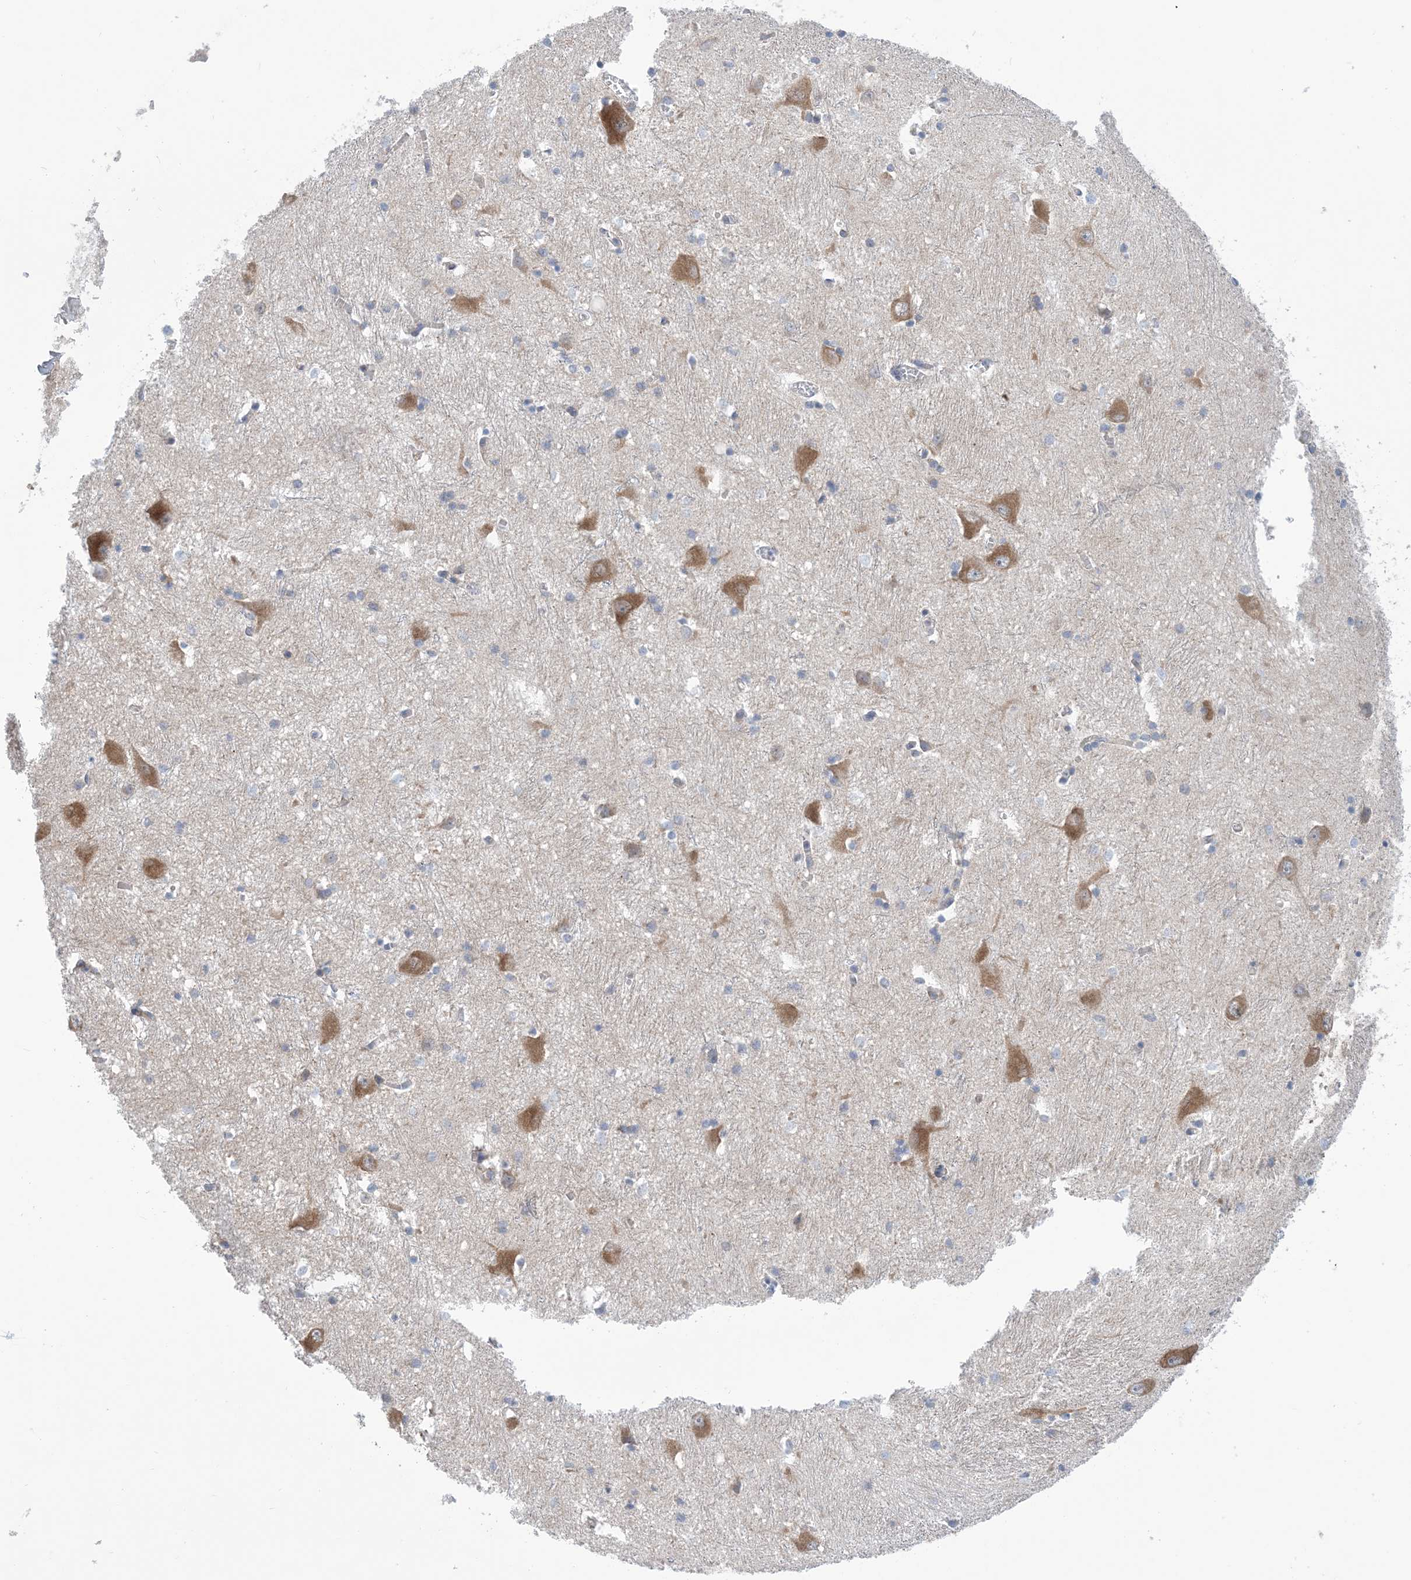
{"staining": {"intensity": "negative", "quantity": "none", "location": "none"}, "tissue": "caudate", "cell_type": "Glial cells", "image_type": "normal", "snomed": [{"axis": "morphology", "description": "Normal tissue, NOS"}, {"axis": "topography", "description": "Lateral ventricle wall"}], "caption": "High power microscopy image of an immunohistochemistry image of unremarkable caudate, revealing no significant positivity in glial cells. Nuclei are stained in blue.", "gene": "EHBP1", "patient": {"sex": "male", "age": 37}}